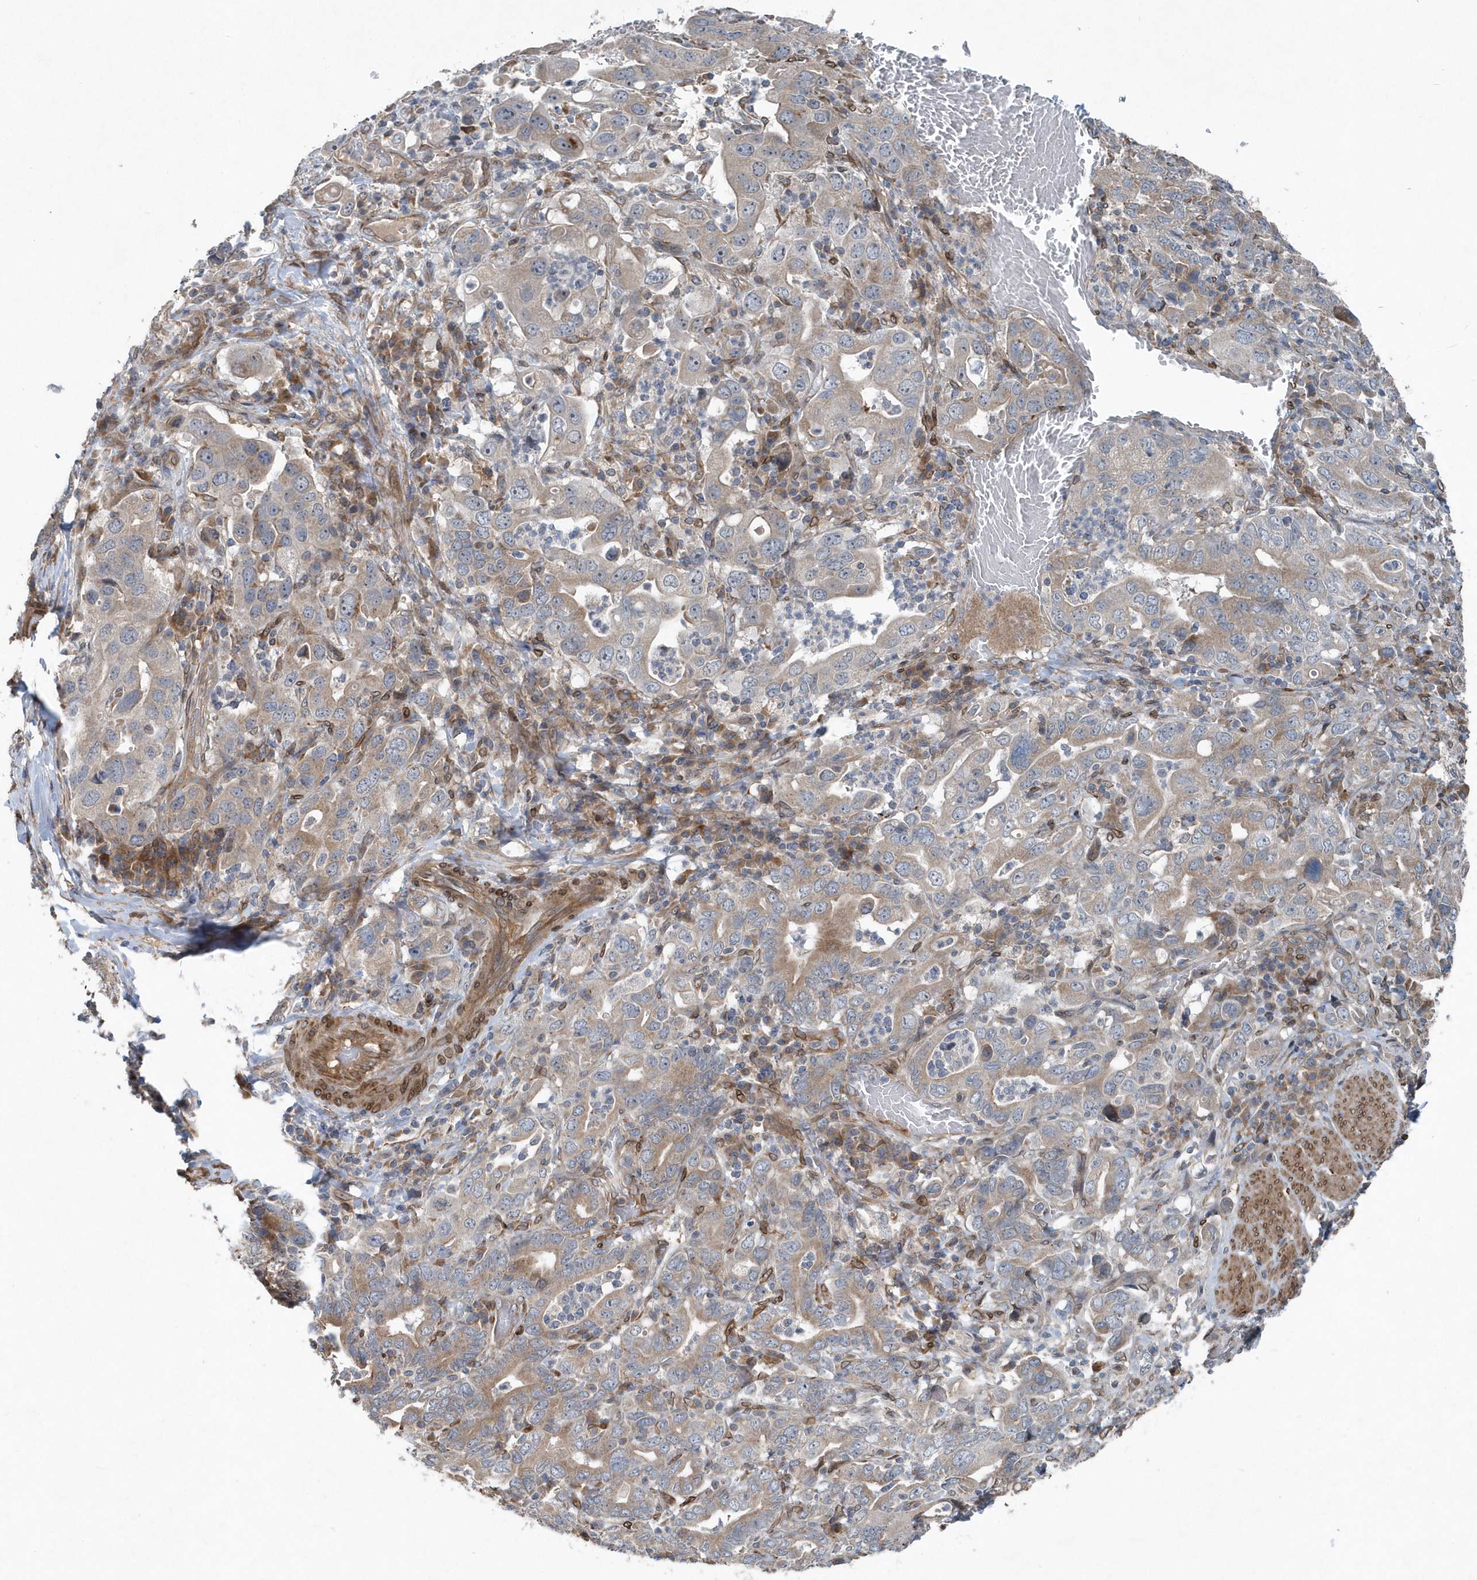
{"staining": {"intensity": "weak", "quantity": "<25%", "location": "cytoplasmic/membranous"}, "tissue": "stomach cancer", "cell_type": "Tumor cells", "image_type": "cancer", "snomed": [{"axis": "morphology", "description": "Adenocarcinoma, NOS"}, {"axis": "topography", "description": "Stomach, upper"}], "caption": "The immunohistochemistry (IHC) histopathology image has no significant staining in tumor cells of stomach adenocarcinoma tissue. The staining was performed using DAB to visualize the protein expression in brown, while the nuclei were stained in blue with hematoxylin (Magnification: 20x).", "gene": "MCC", "patient": {"sex": "male", "age": 62}}